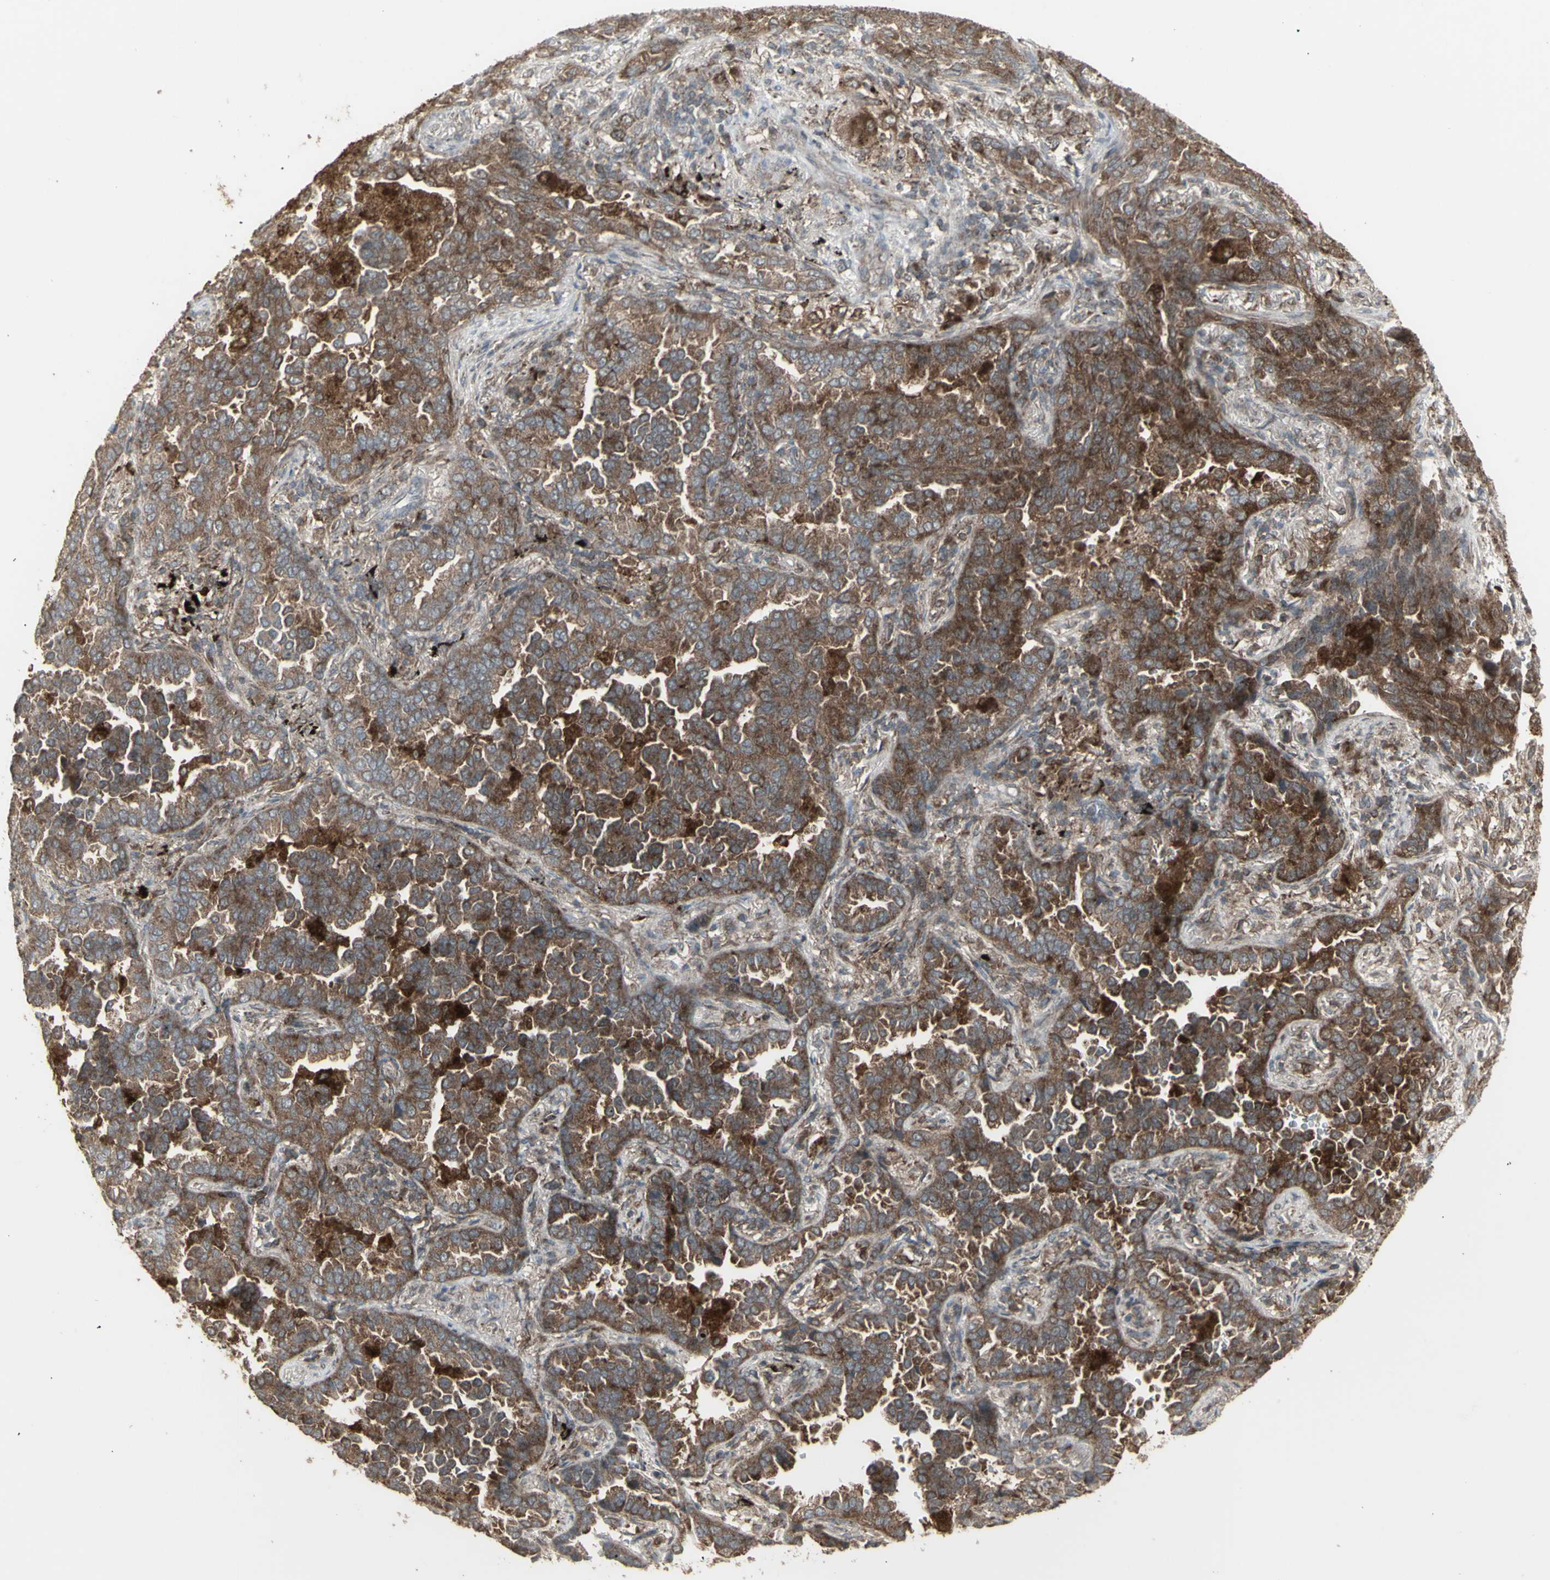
{"staining": {"intensity": "moderate", "quantity": ">75%", "location": "cytoplasmic/membranous"}, "tissue": "lung cancer", "cell_type": "Tumor cells", "image_type": "cancer", "snomed": [{"axis": "morphology", "description": "Normal tissue, NOS"}, {"axis": "morphology", "description": "Adenocarcinoma, NOS"}, {"axis": "topography", "description": "Lung"}], "caption": "The histopathology image displays a brown stain indicating the presence of a protein in the cytoplasmic/membranous of tumor cells in lung cancer (adenocarcinoma).", "gene": "RNASEL", "patient": {"sex": "male", "age": 59}}